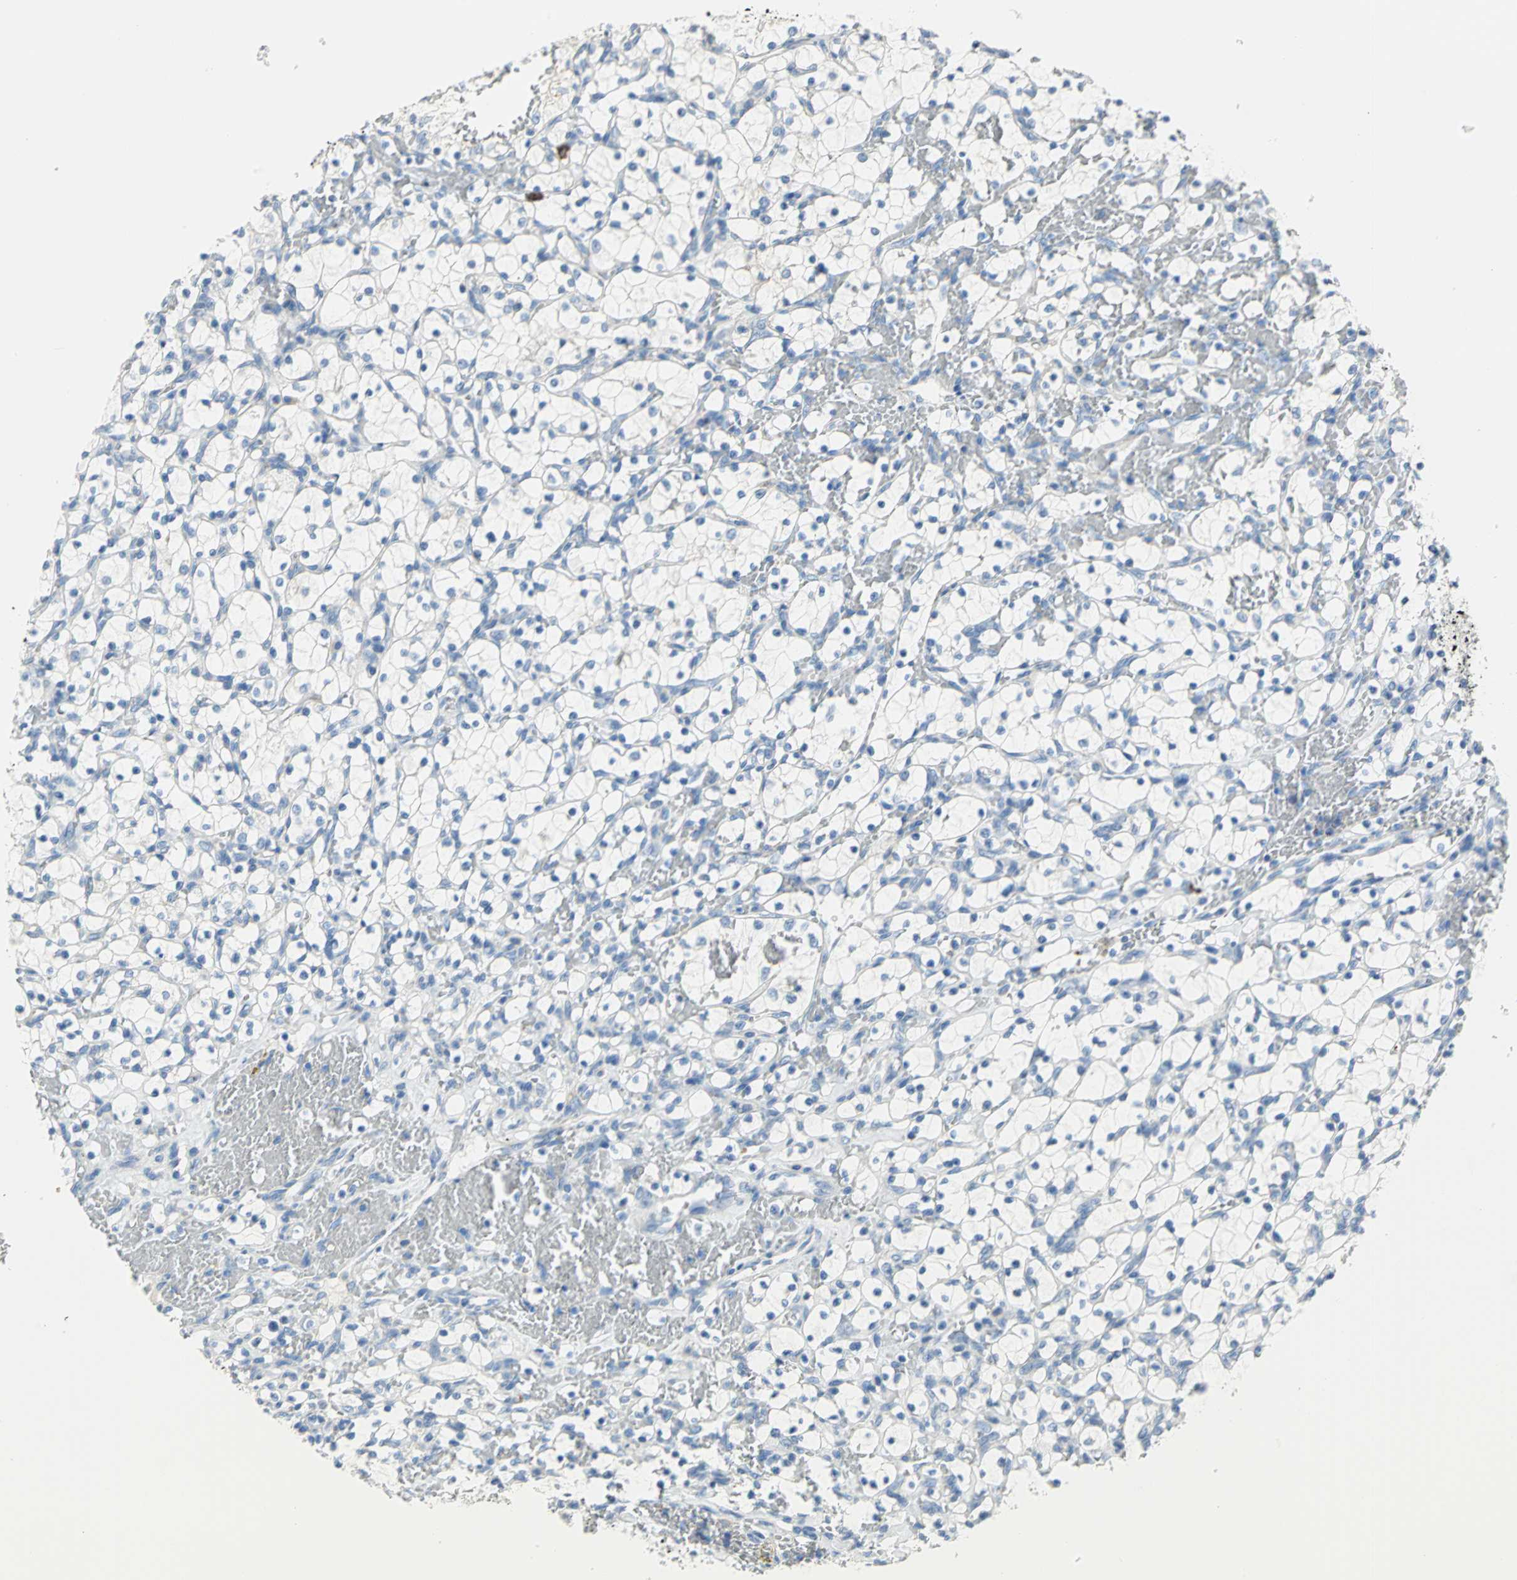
{"staining": {"intensity": "negative", "quantity": "none", "location": "none"}, "tissue": "renal cancer", "cell_type": "Tumor cells", "image_type": "cancer", "snomed": [{"axis": "morphology", "description": "Adenocarcinoma, NOS"}, {"axis": "topography", "description": "Kidney"}], "caption": "IHC of renal cancer (adenocarcinoma) demonstrates no positivity in tumor cells.", "gene": "ALOX15", "patient": {"sex": "female", "age": 69}}